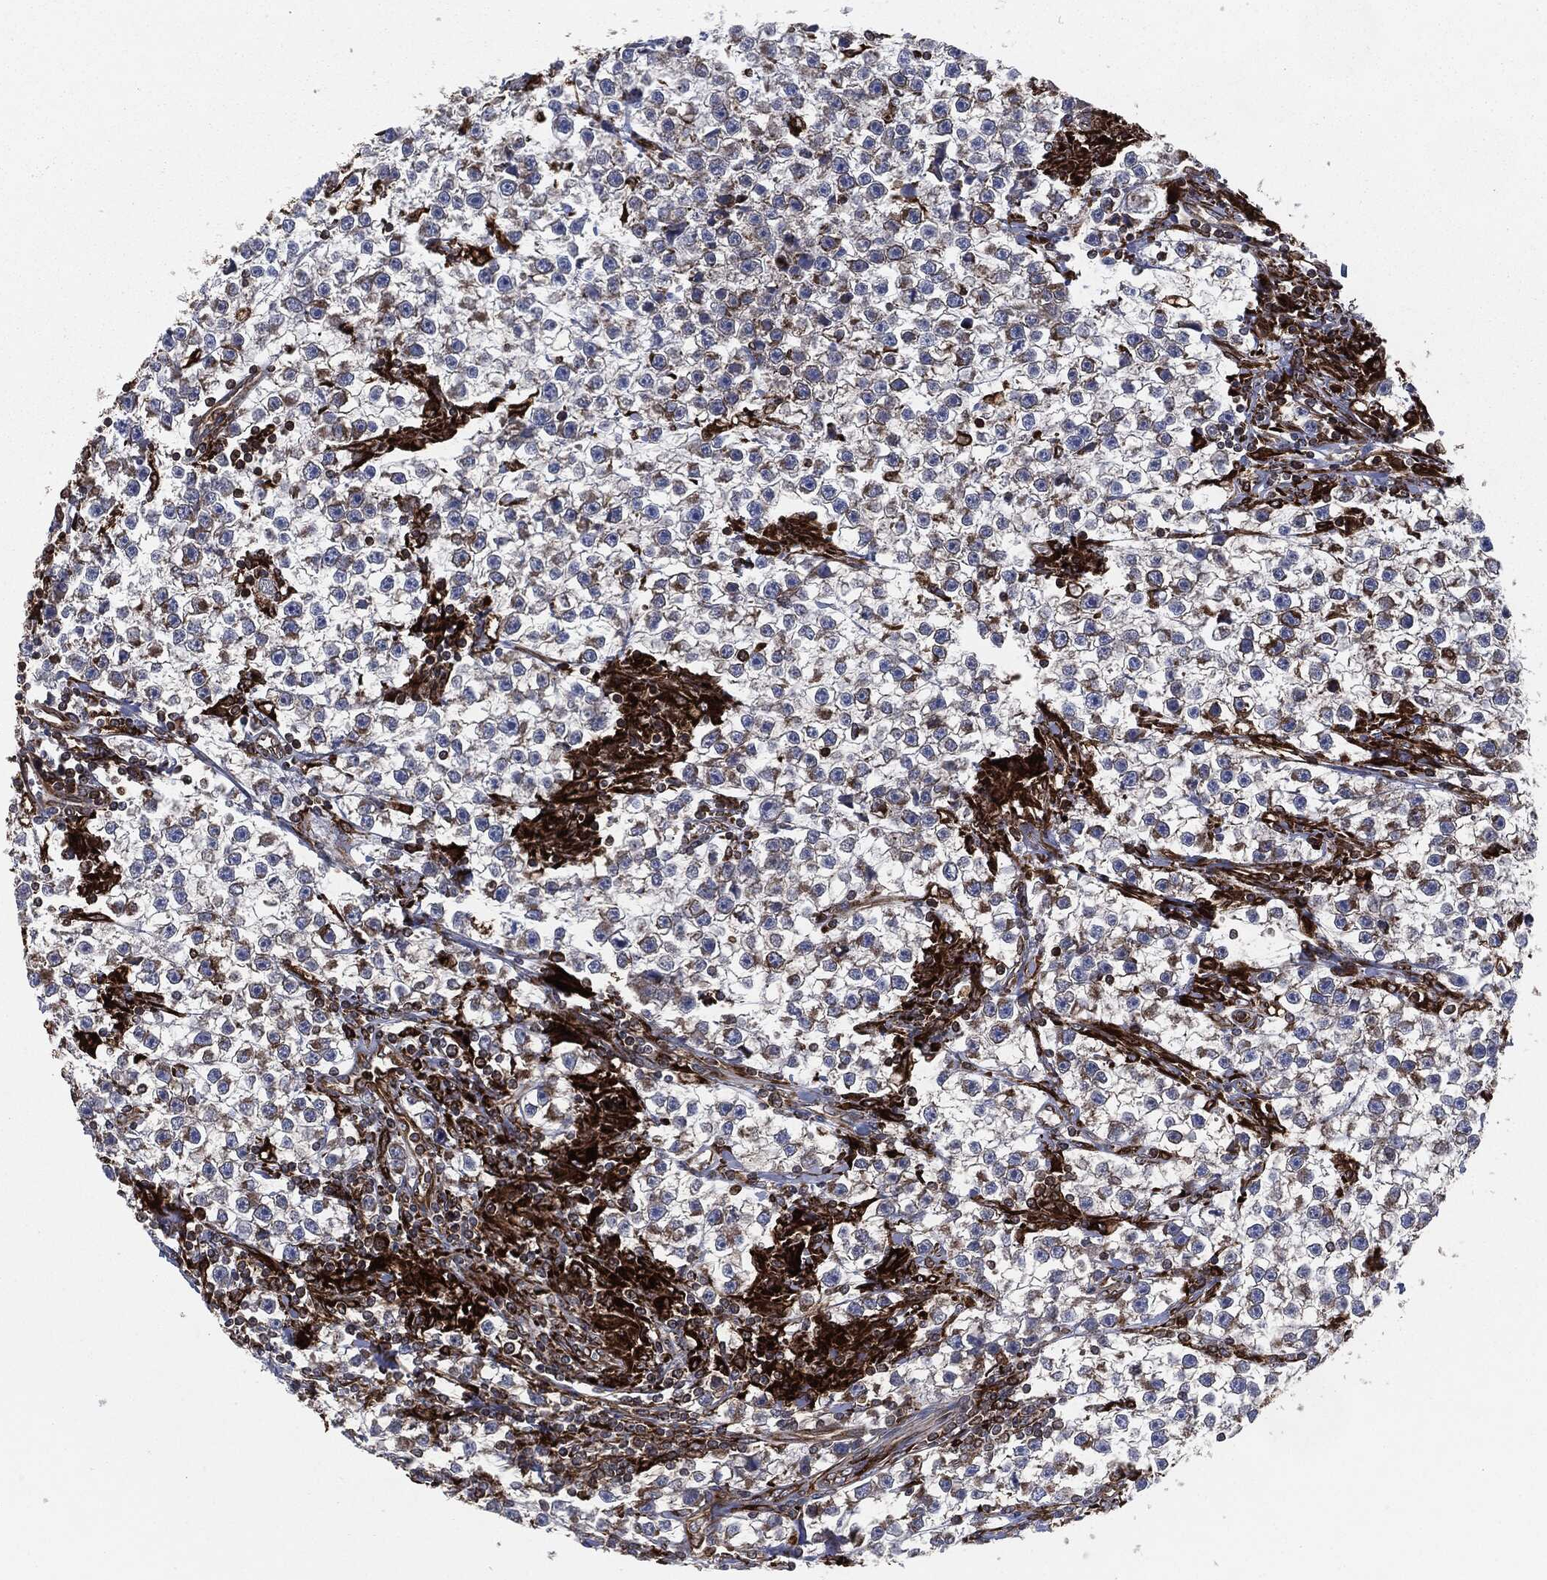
{"staining": {"intensity": "moderate", "quantity": "<25%", "location": "cytoplasmic/membranous"}, "tissue": "testis cancer", "cell_type": "Tumor cells", "image_type": "cancer", "snomed": [{"axis": "morphology", "description": "Seminoma, NOS"}, {"axis": "topography", "description": "Testis"}], "caption": "High-power microscopy captured an IHC image of testis seminoma, revealing moderate cytoplasmic/membranous positivity in approximately <25% of tumor cells.", "gene": "CALR", "patient": {"sex": "male", "age": 59}}